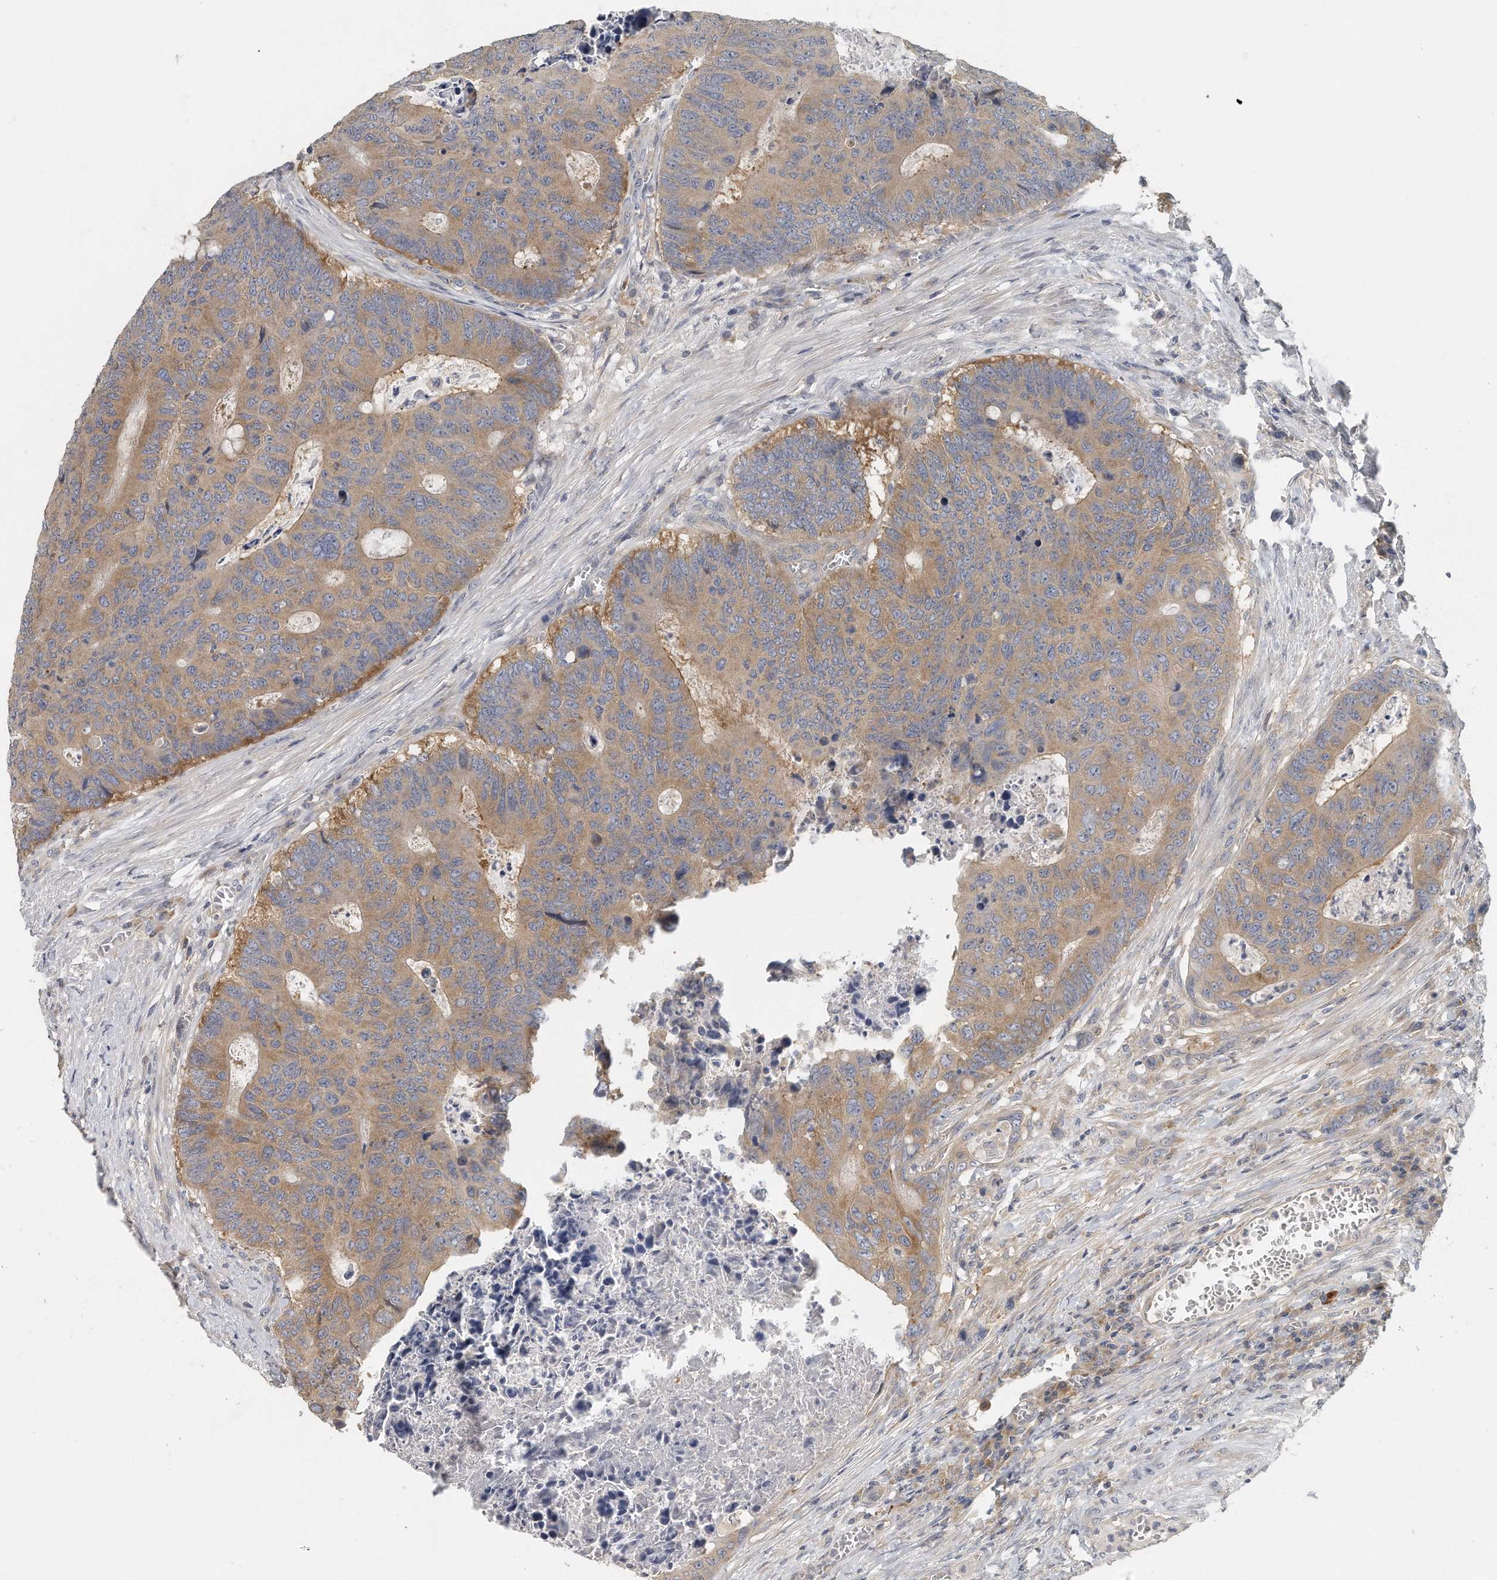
{"staining": {"intensity": "moderate", "quantity": ">75%", "location": "cytoplasmic/membranous"}, "tissue": "colorectal cancer", "cell_type": "Tumor cells", "image_type": "cancer", "snomed": [{"axis": "morphology", "description": "Adenocarcinoma, NOS"}, {"axis": "topography", "description": "Colon"}], "caption": "Immunohistochemistry (IHC) histopathology image of neoplastic tissue: colorectal adenocarcinoma stained using IHC demonstrates medium levels of moderate protein expression localized specifically in the cytoplasmic/membranous of tumor cells, appearing as a cytoplasmic/membranous brown color.", "gene": "EIF3I", "patient": {"sex": "male", "age": 87}}